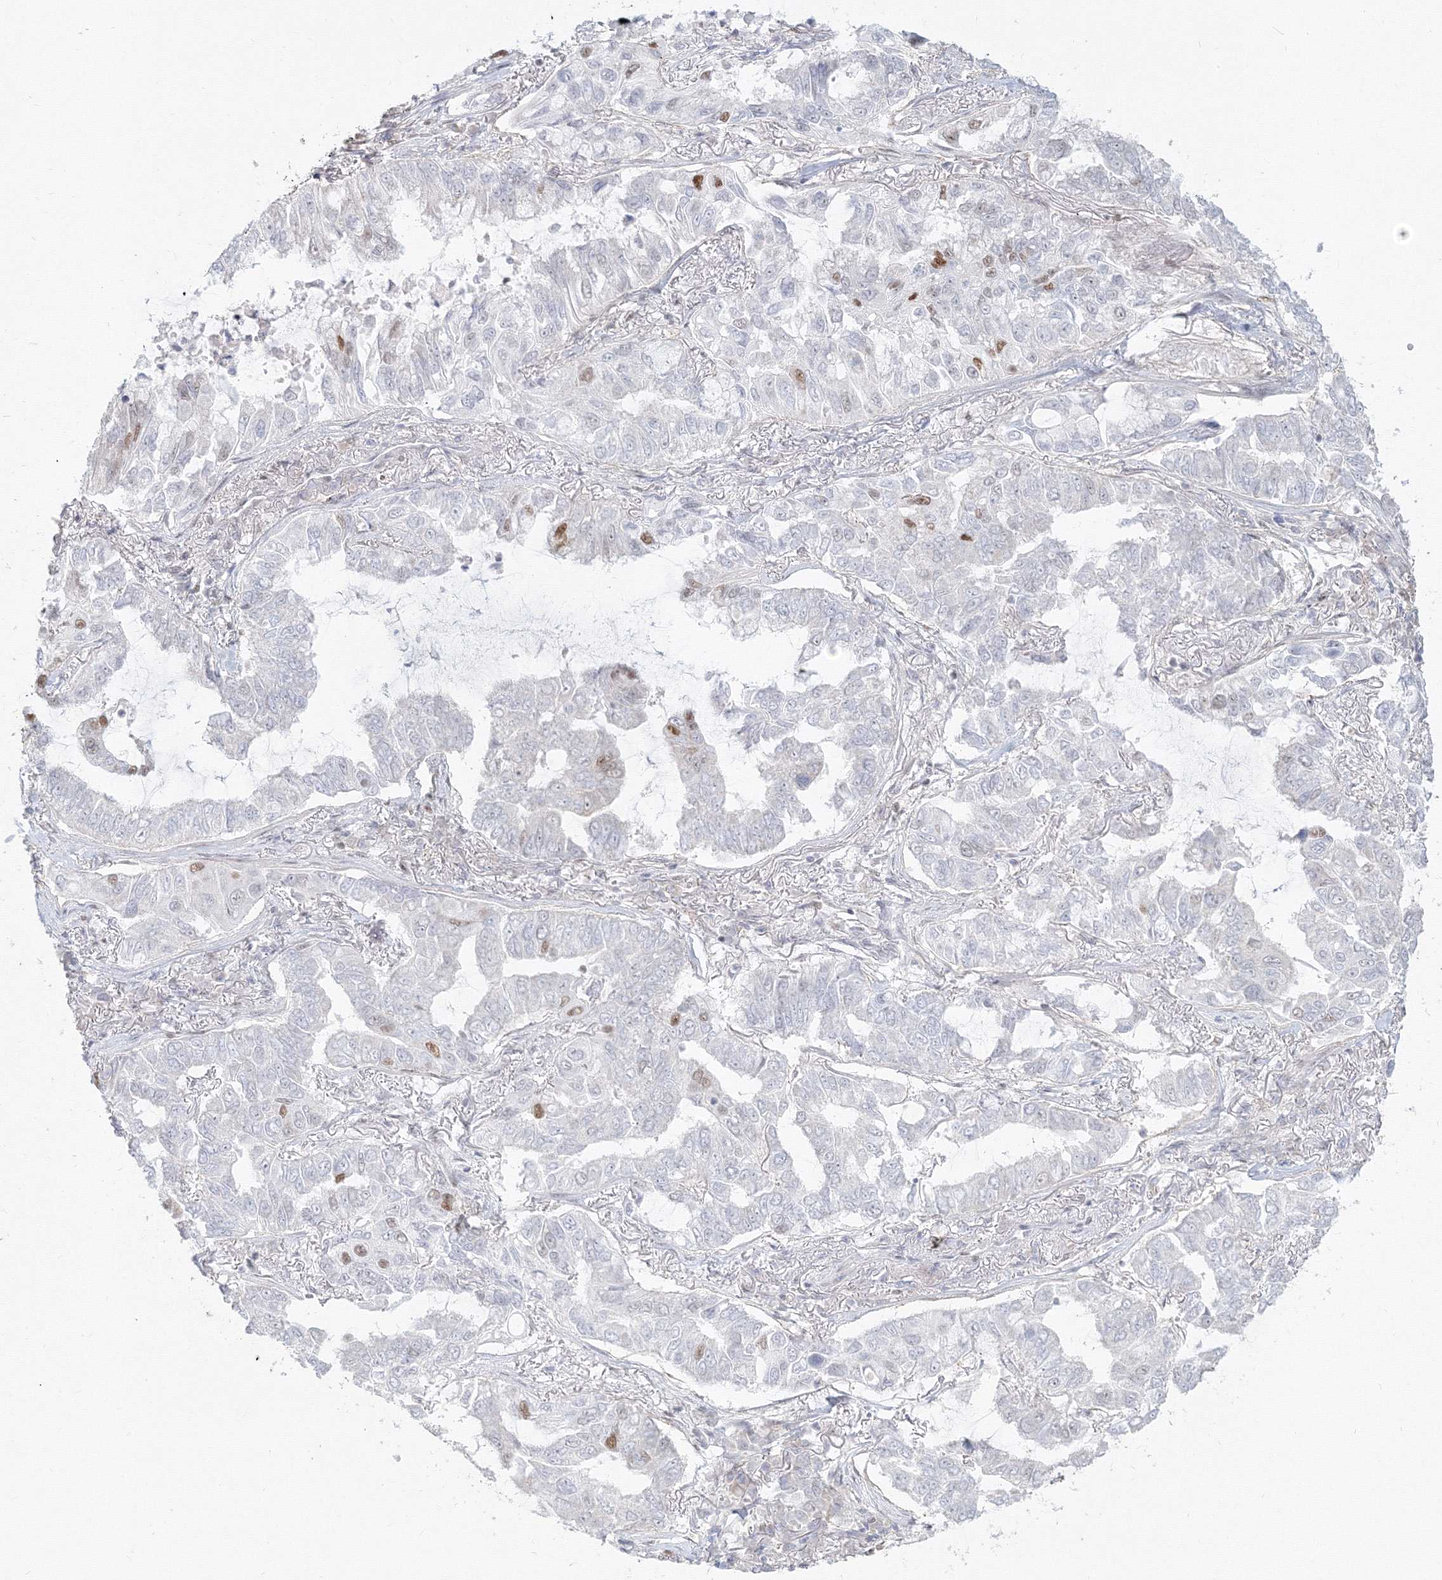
{"staining": {"intensity": "moderate", "quantity": "<25%", "location": "nuclear"}, "tissue": "lung cancer", "cell_type": "Tumor cells", "image_type": "cancer", "snomed": [{"axis": "morphology", "description": "Adenocarcinoma, NOS"}, {"axis": "topography", "description": "Lung"}], "caption": "Human lung cancer (adenocarcinoma) stained for a protein (brown) exhibits moderate nuclear positive staining in about <25% of tumor cells.", "gene": "PPP4R2", "patient": {"sex": "male", "age": 64}}